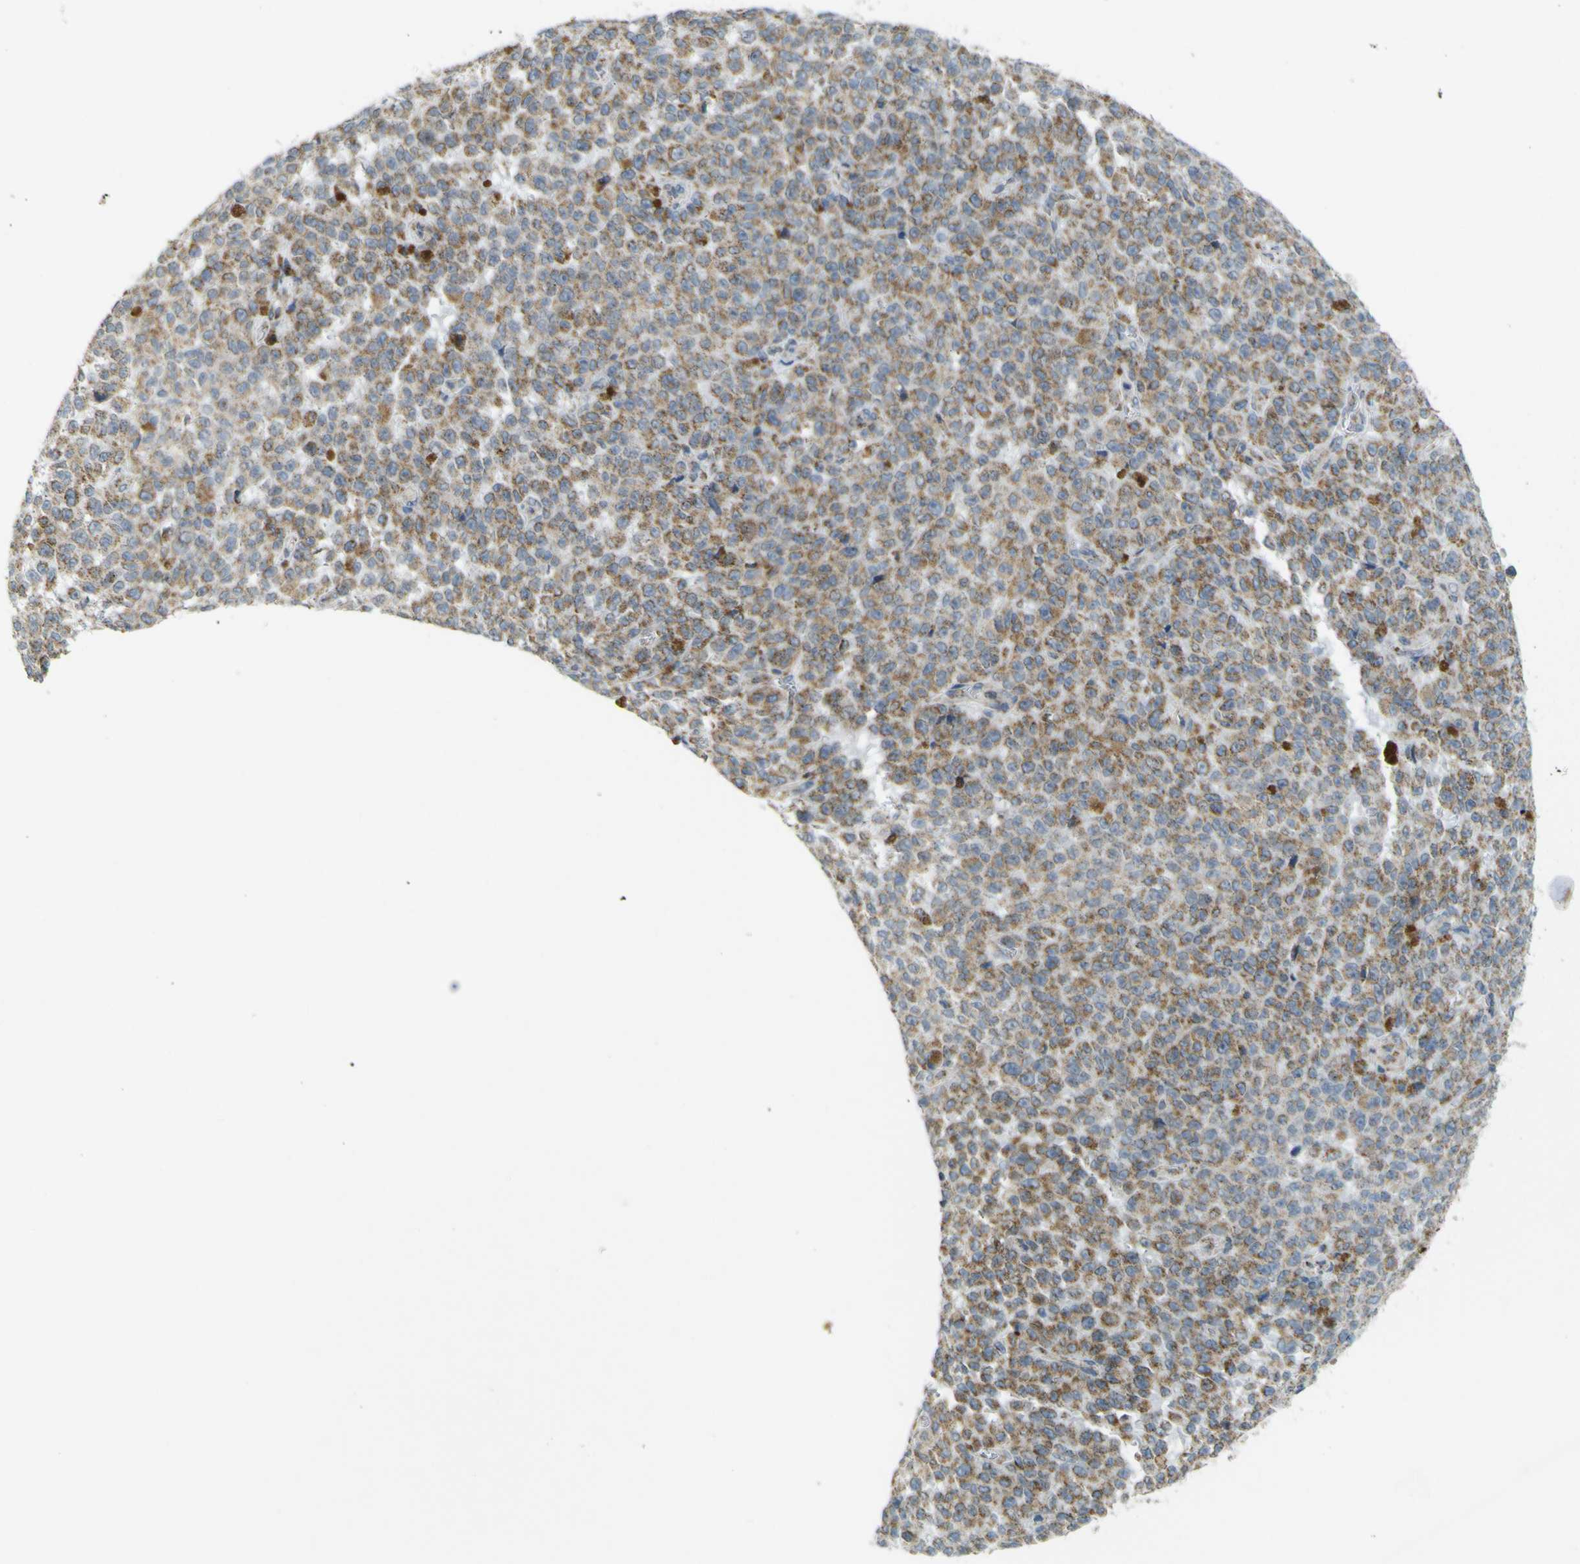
{"staining": {"intensity": "moderate", "quantity": ">75%", "location": "cytoplasmic/membranous"}, "tissue": "melanoma", "cell_type": "Tumor cells", "image_type": "cancer", "snomed": [{"axis": "morphology", "description": "Malignant melanoma, NOS"}, {"axis": "topography", "description": "Skin"}], "caption": "A medium amount of moderate cytoplasmic/membranous expression is appreciated in about >75% of tumor cells in malignant melanoma tissue. The protein of interest is shown in brown color, while the nuclei are stained blue.", "gene": "ACBD5", "patient": {"sex": "female", "age": 82}}